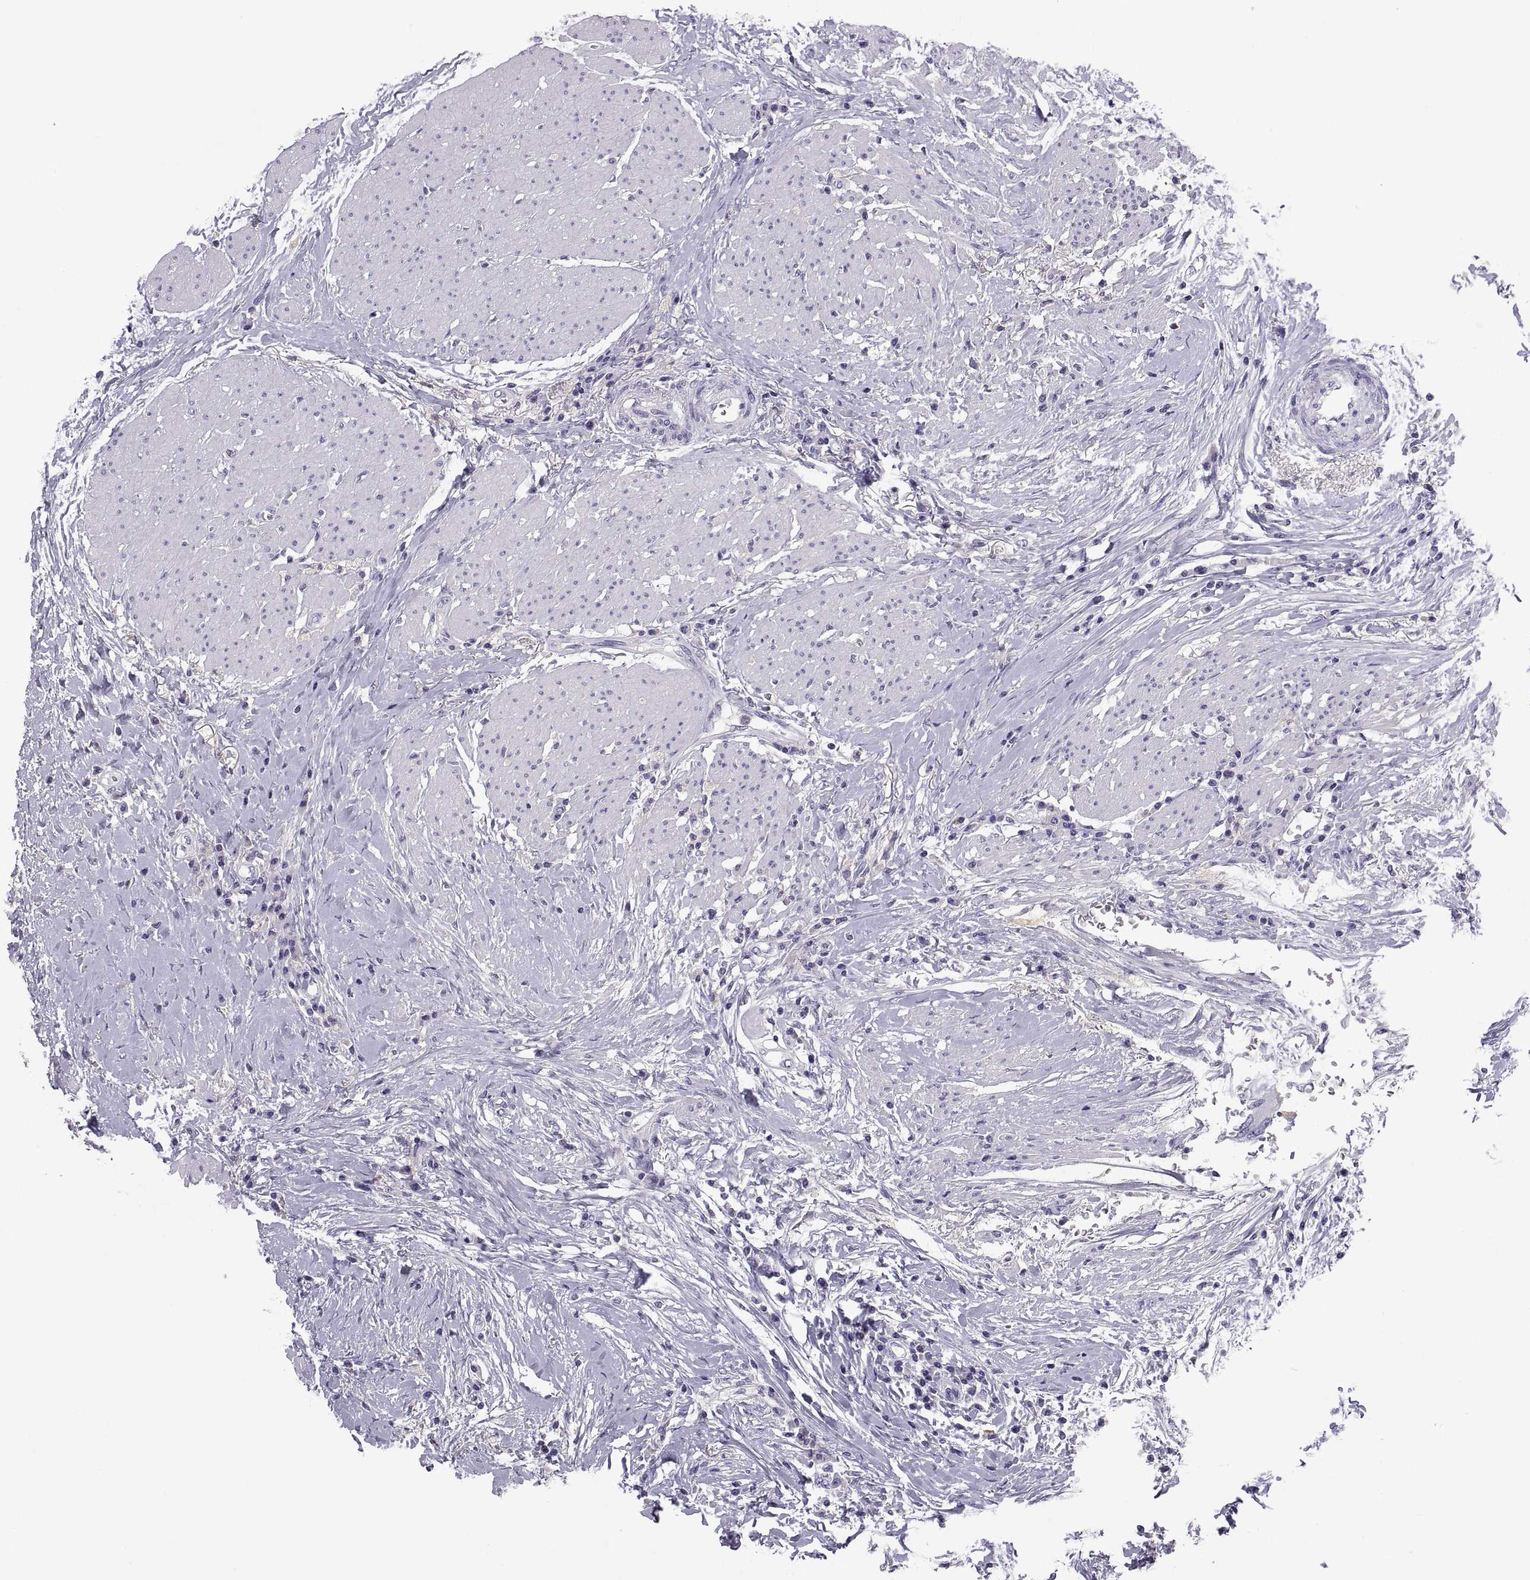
{"staining": {"intensity": "negative", "quantity": "none", "location": "none"}, "tissue": "colorectal cancer", "cell_type": "Tumor cells", "image_type": "cancer", "snomed": [{"axis": "morphology", "description": "Adenocarcinoma, NOS"}, {"axis": "topography", "description": "Rectum"}], "caption": "A micrograph of colorectal cancer (adenocarcinoma) stained for a protein exhibits no brown staining in tumor cells. (Brightfield microscopy of DAB (3,3'-diaminobenzidine) immunohistochemistry (IHC) at high magnification).", "gene": "MAGEB2", "patient": {"sex": "male", "age": 59}}